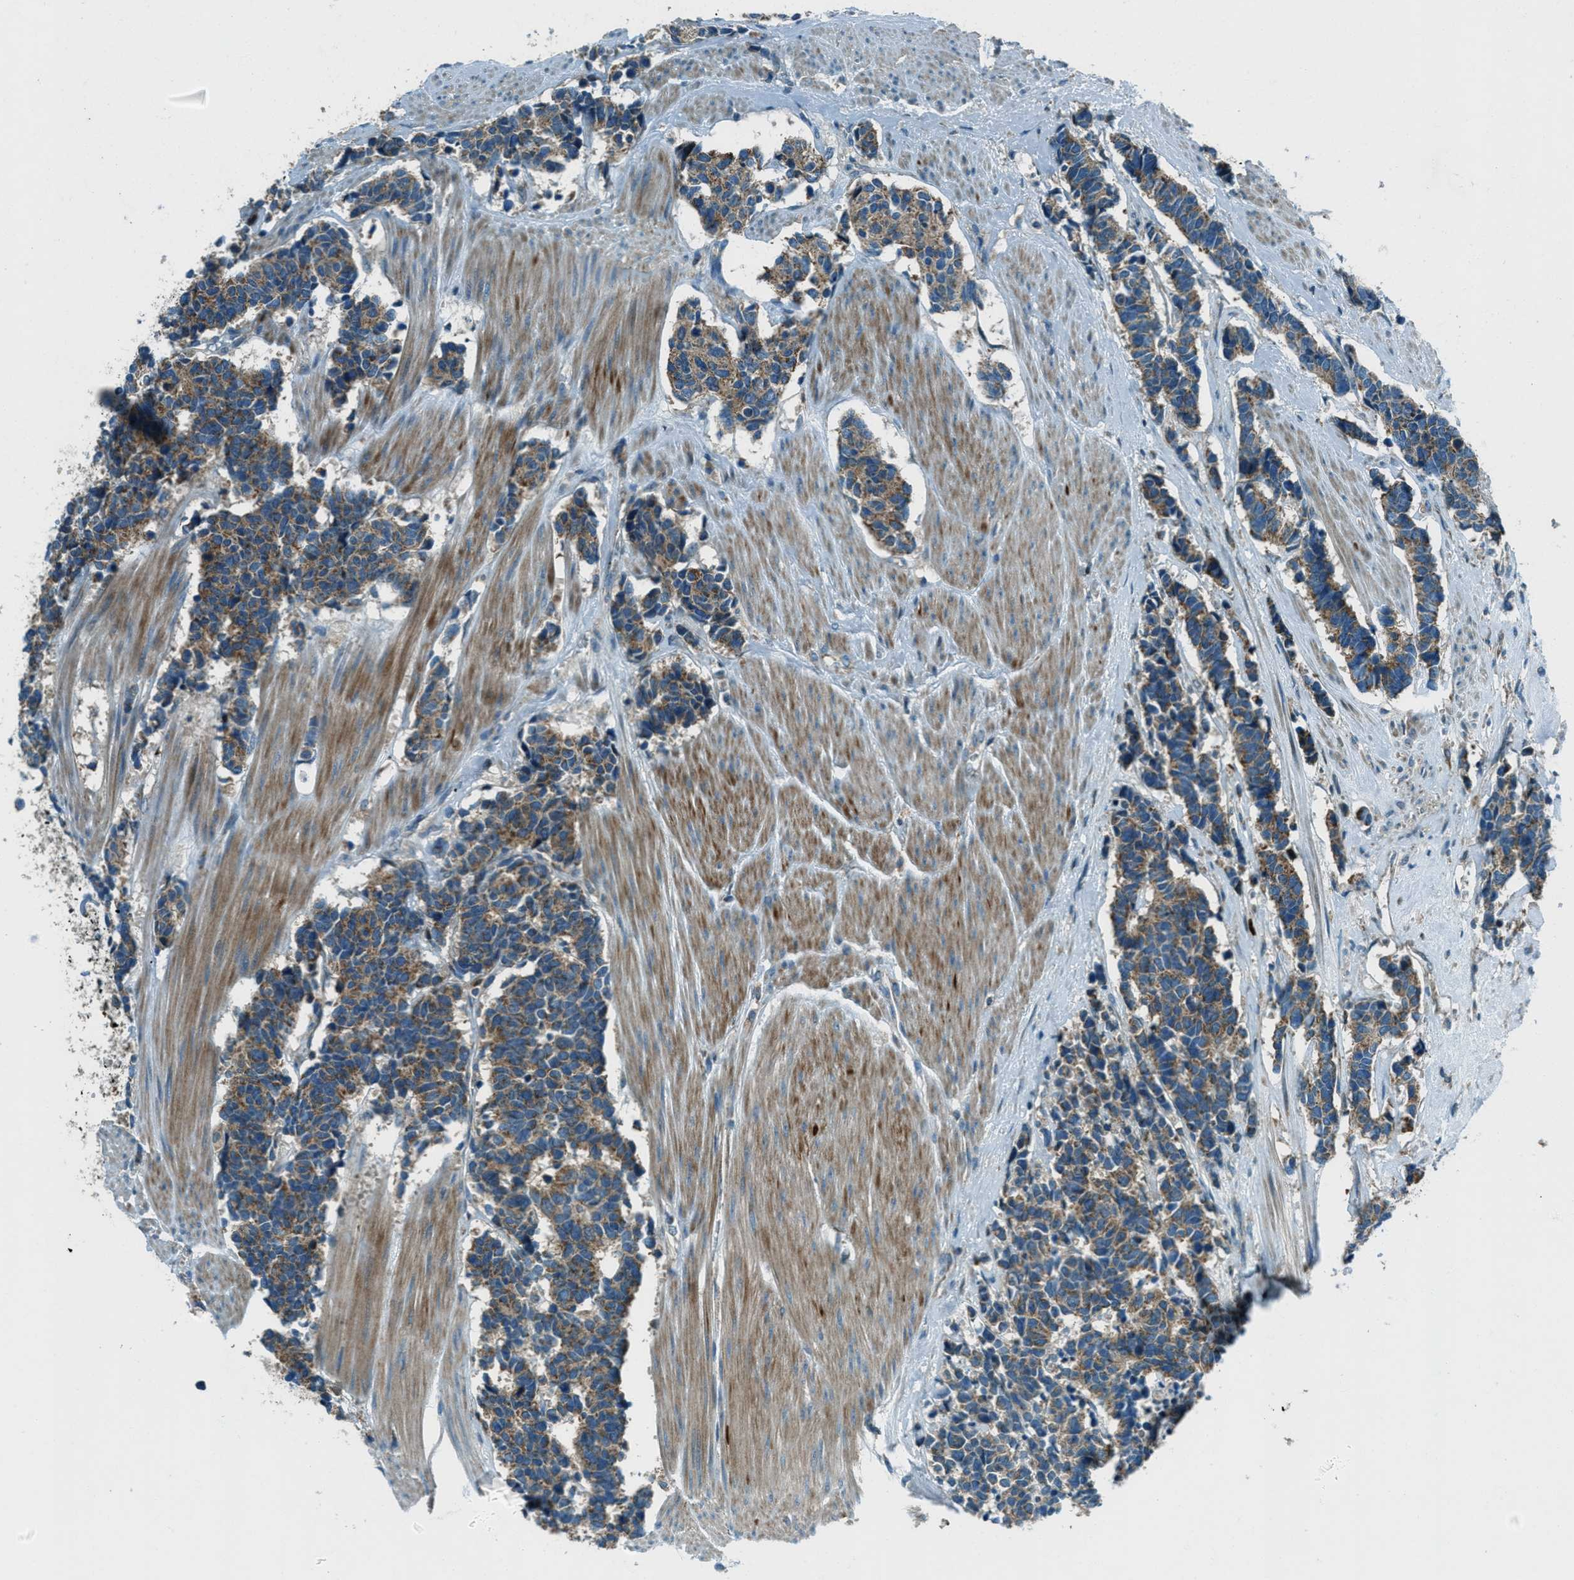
{"staining": {"intensity": "moderate", "quantity": ">75%", "location": "cytoplasmic/membranous"}, "tissue": "carcinoid", "cell_type": "Tumor cells", "image_type": "cancer", "snomed": [{"axis": "morphology", "description": "Carcinoma, NOS"}, {"axis": "morphology", "description": "Carcinoid, malignant, NOS"}, {"axis": "topography", "description": "Urinary bladder"}], "caption": "Protein expression analysis of human carcinoid (malignant) reveals moderate cytoplasmic/membranous expression in about >75% of tumor cells. (brown staining indicates protein expression, while blue staining denotes nuclei).", "gene": "FAR1", "patient": {"sex": "male", "age": 57}}